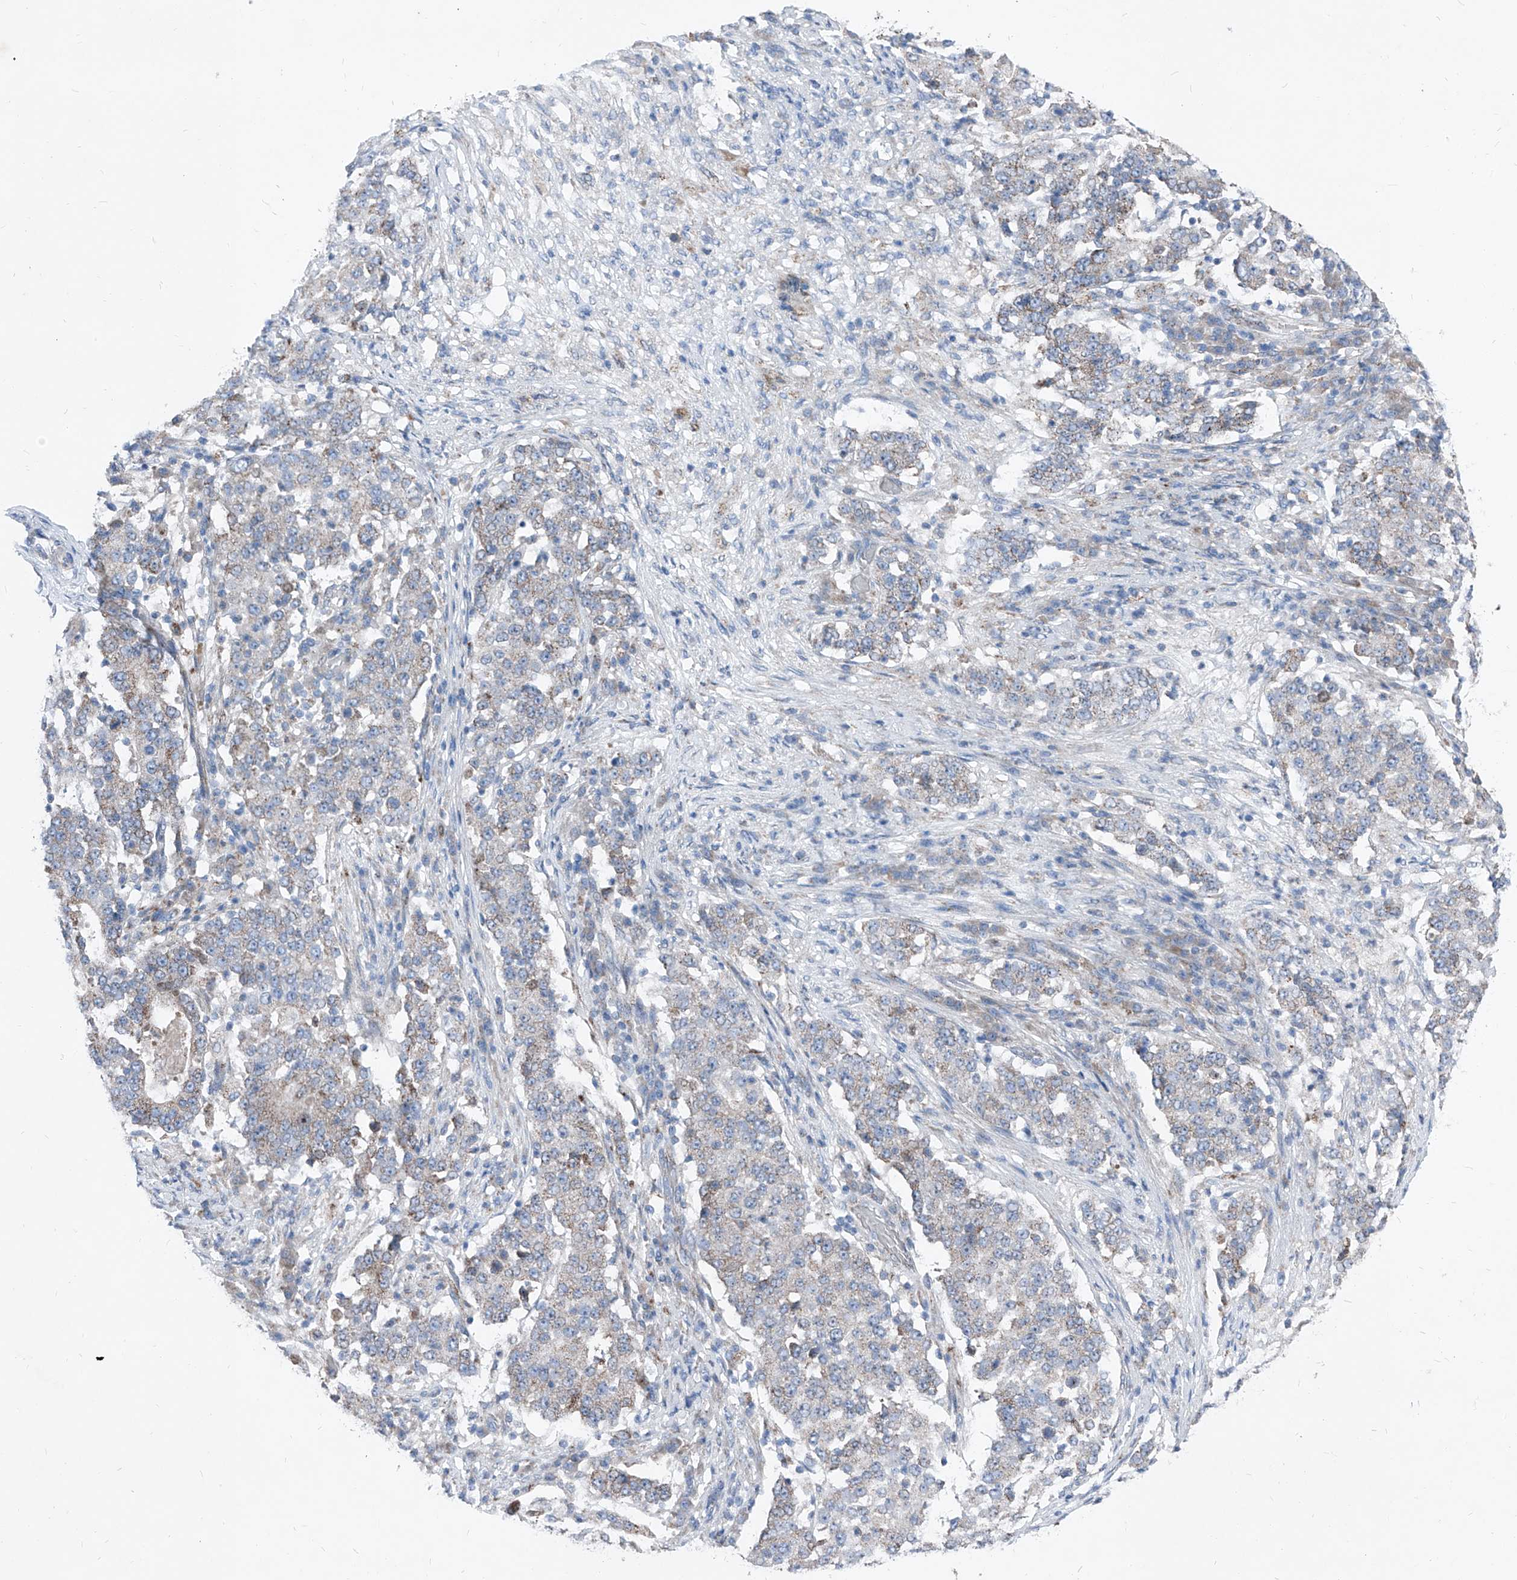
{"staining": {"intensity": "weak", "quantity": "<25%", "location": "cytoplasmic/membranous"}, "tissue": "stomach cancer", "cell_type": "Tumor cells", "image_type": "cancer", "snomed": [{"axis": "morphology", "description": "Adenocarcinoma, NOS"}, {"axis": "topography", "description": "Stomach"}], "caption": "An immunohistochemistry photomicrograph of adenocarcinoma (stomach) is shown. There is no staining in tumor cells of adenocarcinoma (stomach). Brightfield microscopy of immunohistochemistry (IHC) stained with DAB (3,3'-diaminobenzidine) (brown) and hematoxylin (blue), captured at high magnification.", "gene": "AGPS", "patient": {"sex": "male", "age": 59}}